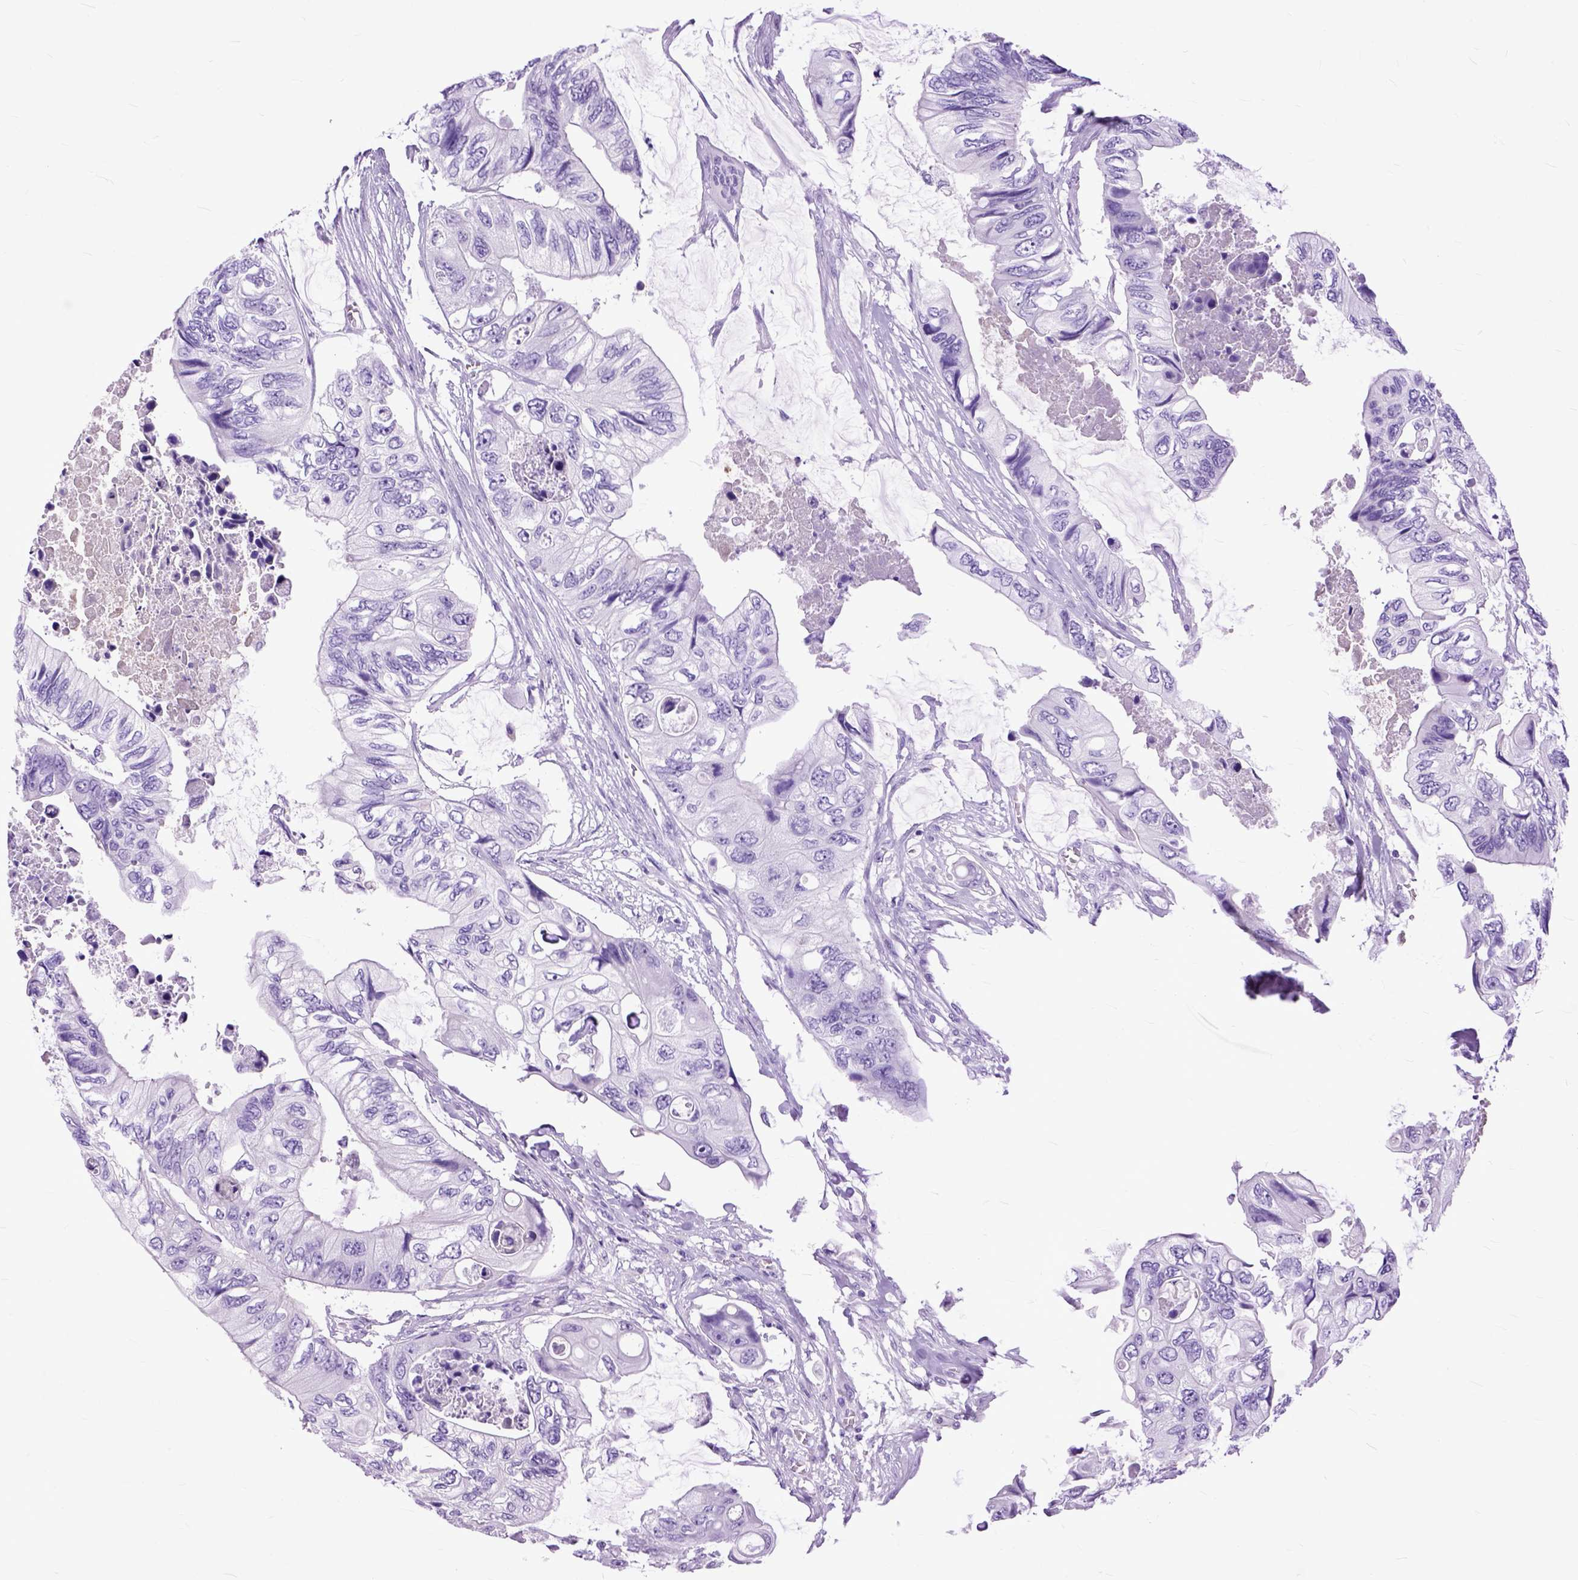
{"staining": {"intensity": "negative", "quantity": "none", "location": "none"}, "tissue": "colorectal cancer", "cell_type": "Tumor cells", "image_type": "cancer", "snomed": [{"axis": "morphology", "description": "Adenocarcinoma, NOS"}, {"axis": "topography", "description": "Rectum"}], "caption": "There is no significant positivity in tumor cells of adenocarcinoma (colorectal).", "gene": "GNGT1", "patient": {"sex": "male", "age": 63}}